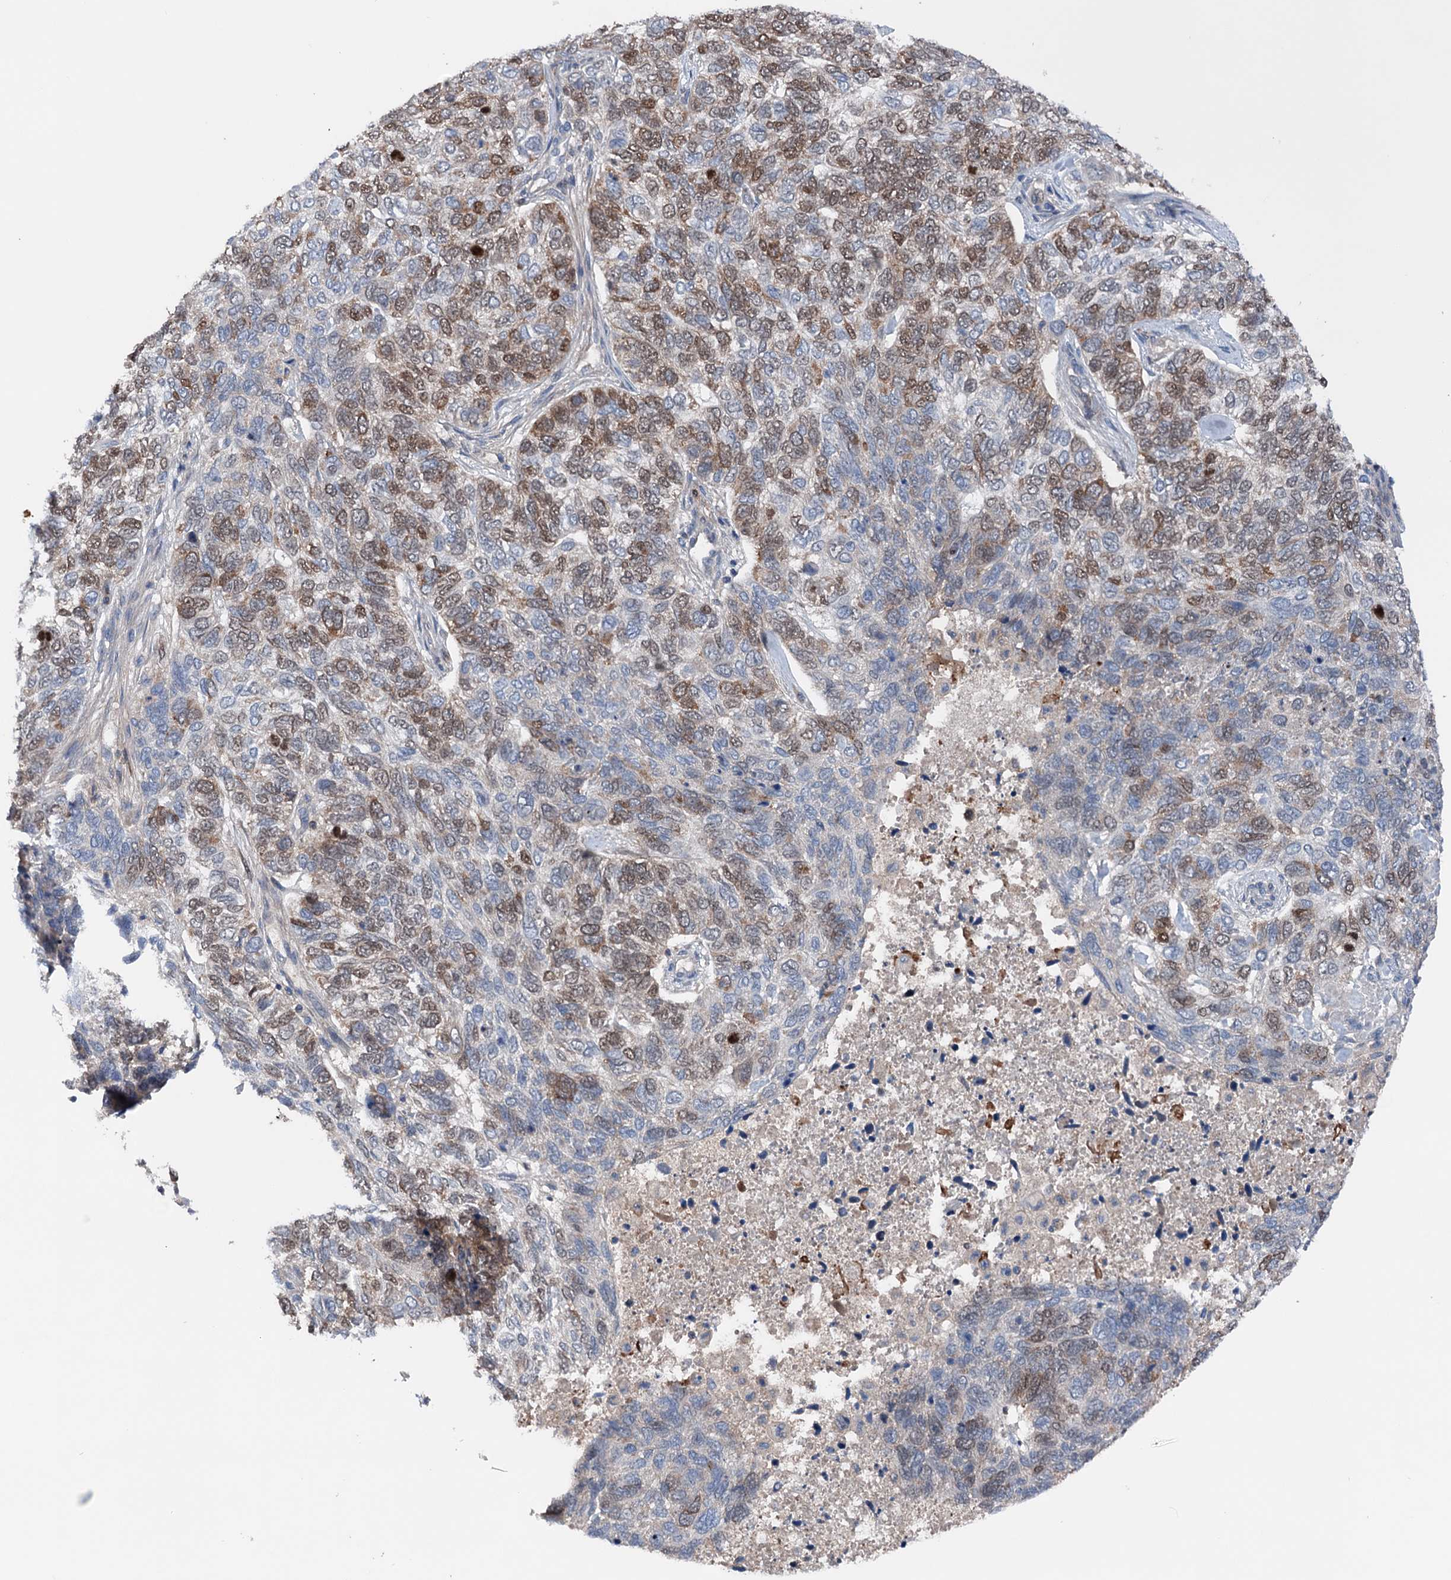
{"staining": {"intensity": "weak", "quantity": "25%-75%", "location": "cytoplasmic/membranous,nuclear"}, "tissue": "skin cancer", "cell_type": "Tumor cells", "image_type": "cancer", "snomed": [{"axis": "morphology", "description": "Basal cell carcinoma"}, {"axis": "topography", "description": "Skin"}], "caption": "Skin cancer (basal cell carcinoma) stained with a protein marker shows weak staining in tumor cells.", "gene": "NCAPD2", "patient": {"sex": "female", "age": 65}}